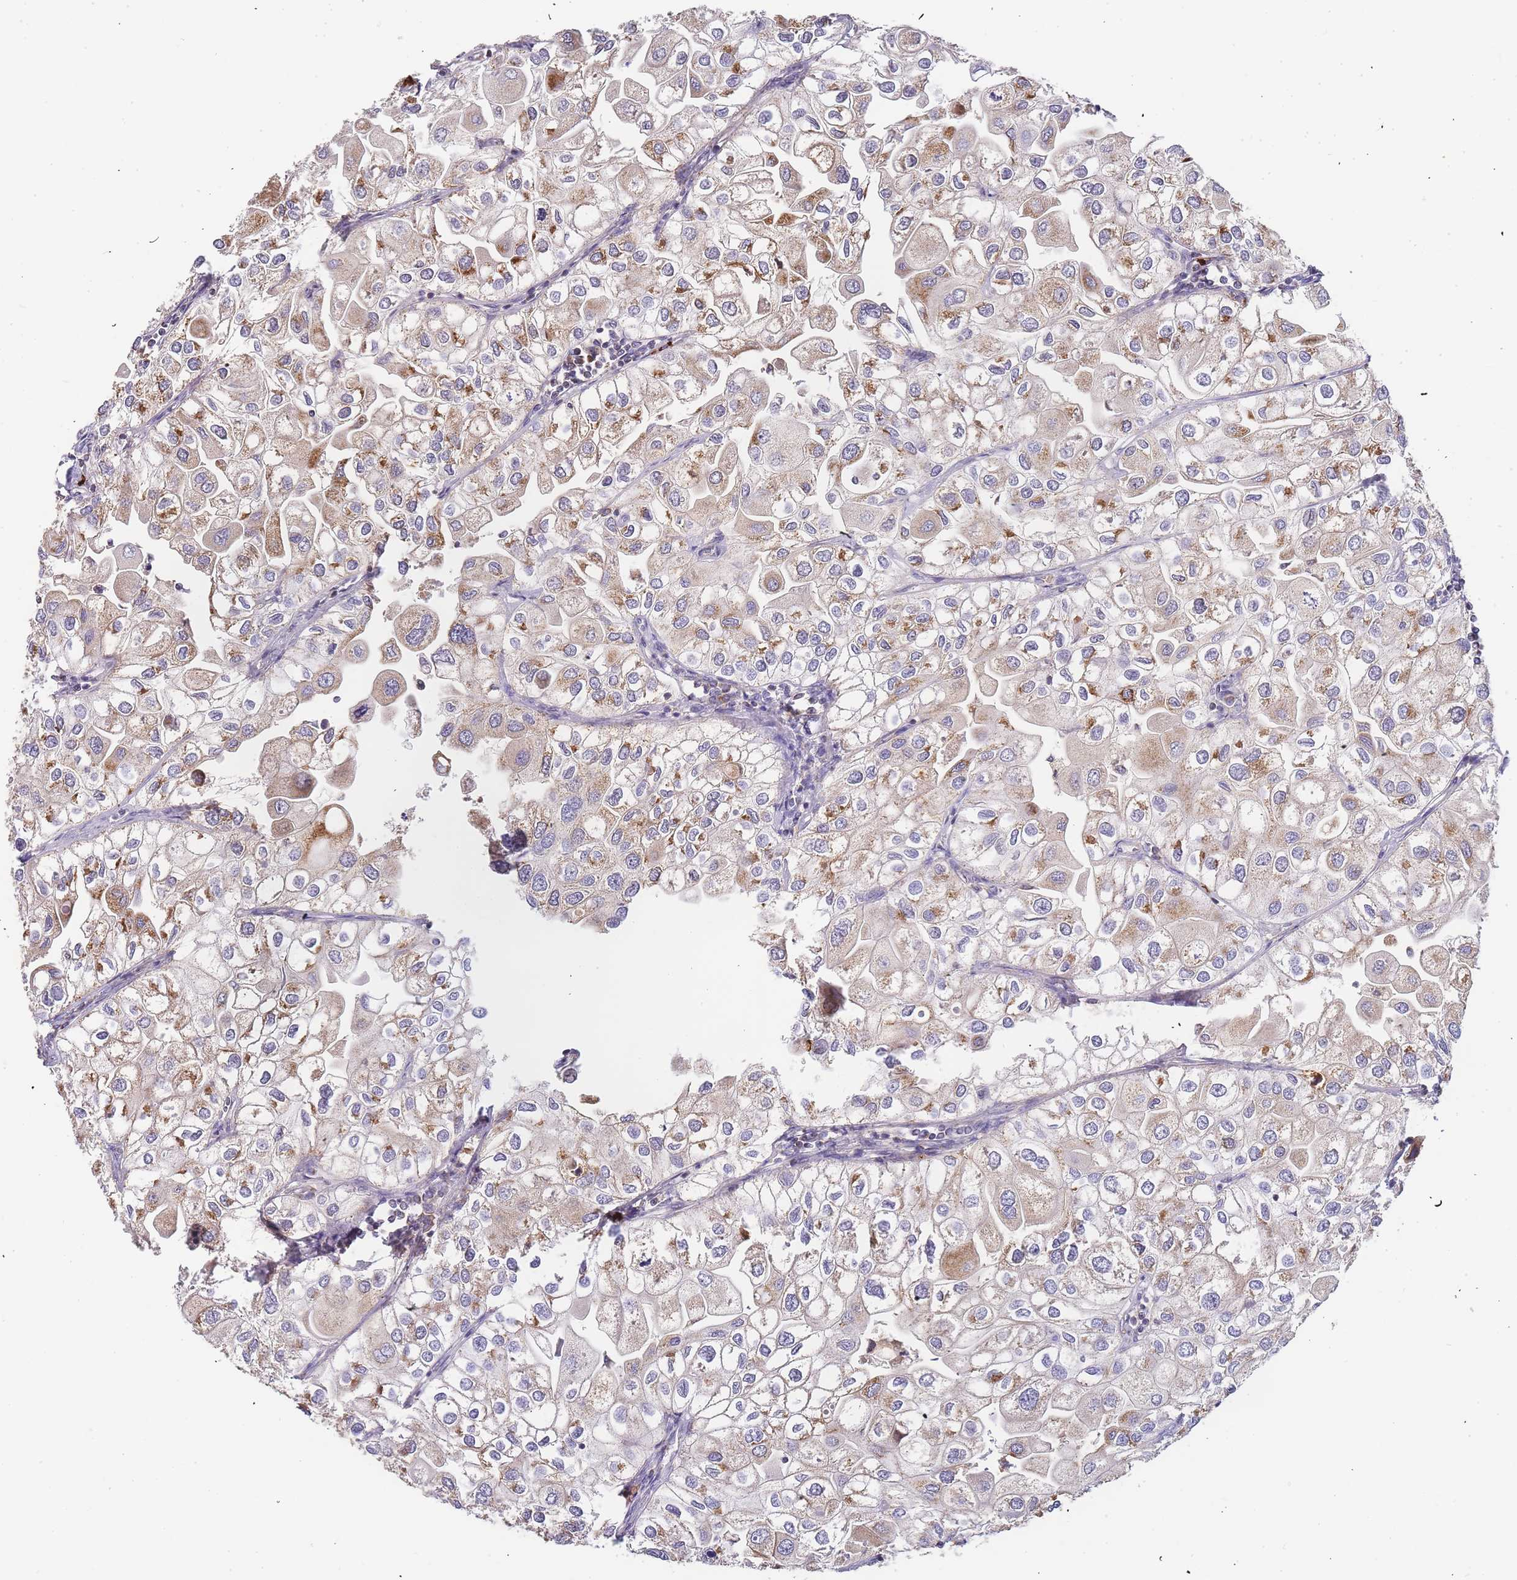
{"staining": {"intensity": "moderate", "quantity": "<25%", "location": "cytoplasmic/membranous"}, "tissue": "urothelial cancer", "cell_type": "Tumor cells", "image_type": "cancer", "snomed": [{"axis": "morphology", "description": "Urothelial carcinoma, High grade"}, {"axis": "topography", "description": "Urinary bladder"}], "caption": "A low amount of moderate cytoplasmic/membranous positivity is present in approximately <25% of tumor cells in urothelial cancer tissue. Immunohistochemistry (ihc) stains the protein in brown and the nuclei are stained blue.", "gene": "ADCY9", "patient": {"sex": "male", "age": 64}}